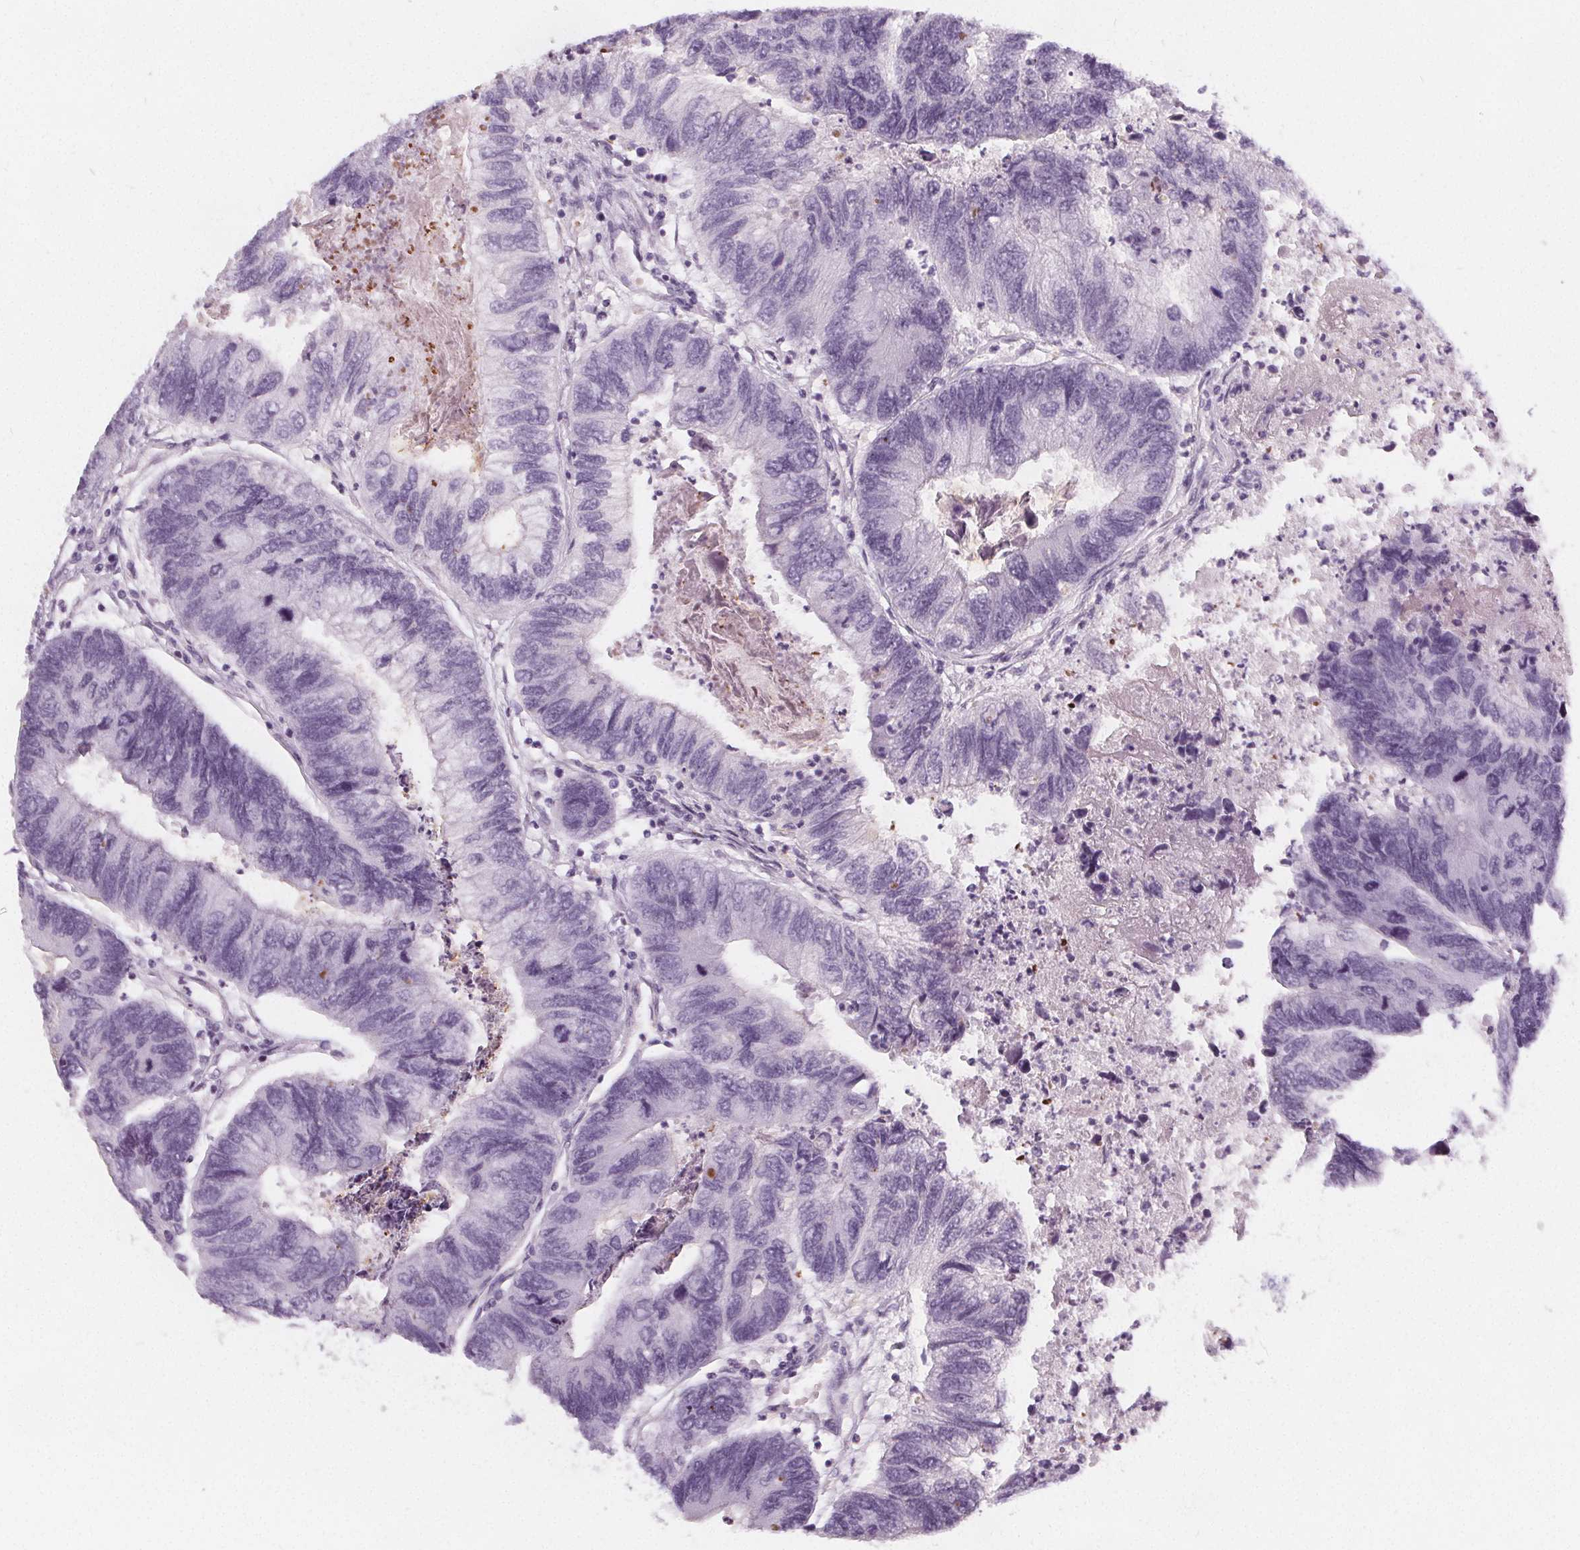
{"staining": {"intensity": "negative", "quantity": "none", "location": "none"}, "tissue": "colorectal cancer", "cell_type": "Tumor cells", "image_type": "cancer", "snomed": [{"axis": "morphology", "description": "Adenocarcinoma, NOS"}, {"axis": "topography", "description": "Colon"}], "caption": "The IHC micrograph has no significant staining in tumor cells of colorectal cancer (adenocarcinoma) tissue.", "gene": "SLC5A12", "patient": {"sex": "female", "age": 67}}